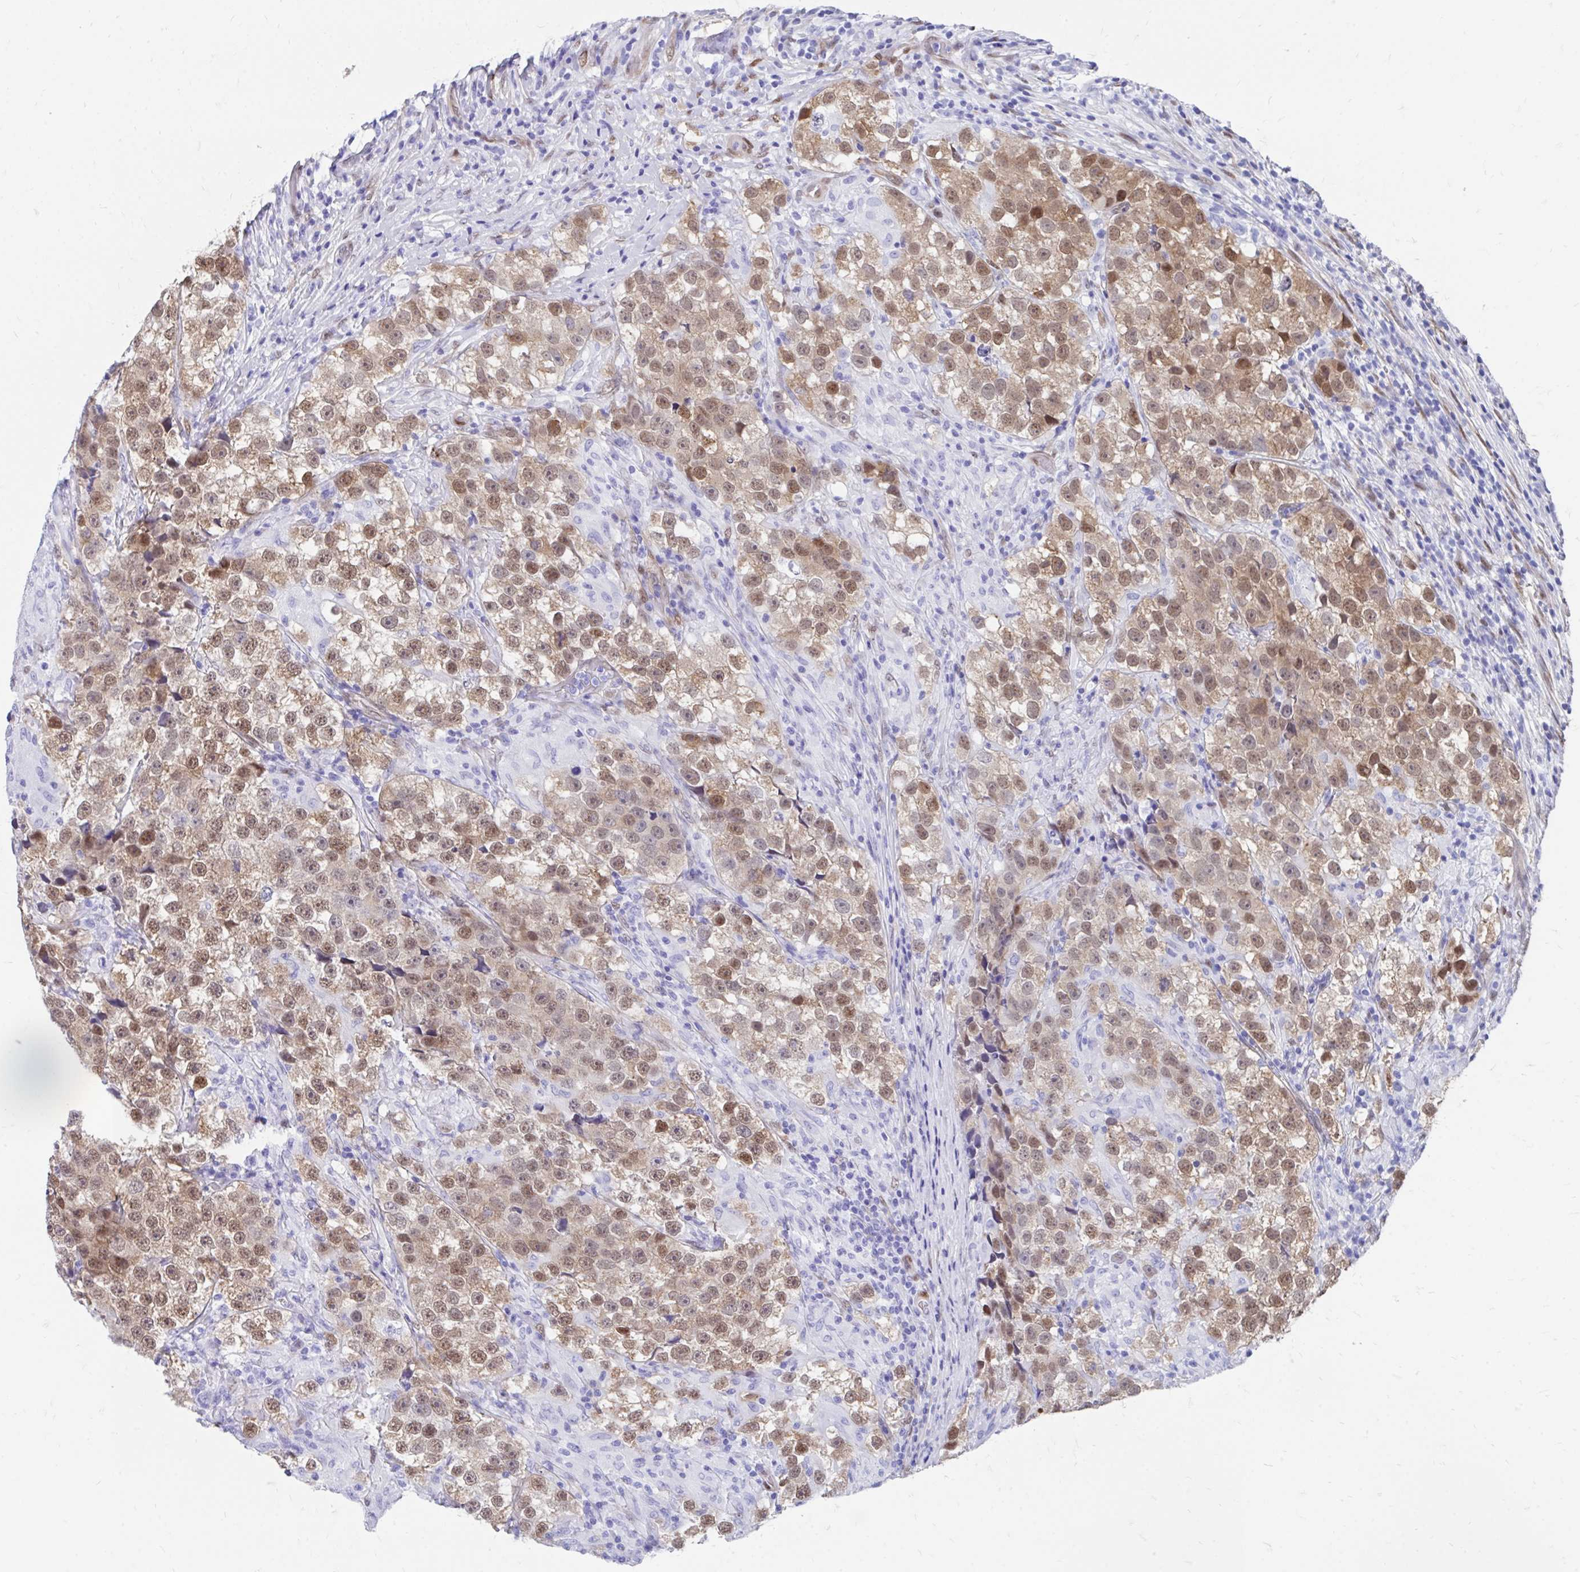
{"staining": {"intensity": "moderate", "quantity": ">75%", "location": "cytoplasmic/membranous,nuclear"}, "tissue": "testis cancer", "cell_type": "Tumor cells", "image_type": "cancer", "snomed": [{"axis": "morphology", "description": "Seminoma, NOS"}, {"axis": "topography", "description": "Testis"}], "caption": "Protein staining of testis cancer tissue reveals moderate cytoplasmic/membranous and nuclear expression in about >75% of tumor cells.", "gene": "RBPMS", "patient": {"sex": "male", "age": 46}}